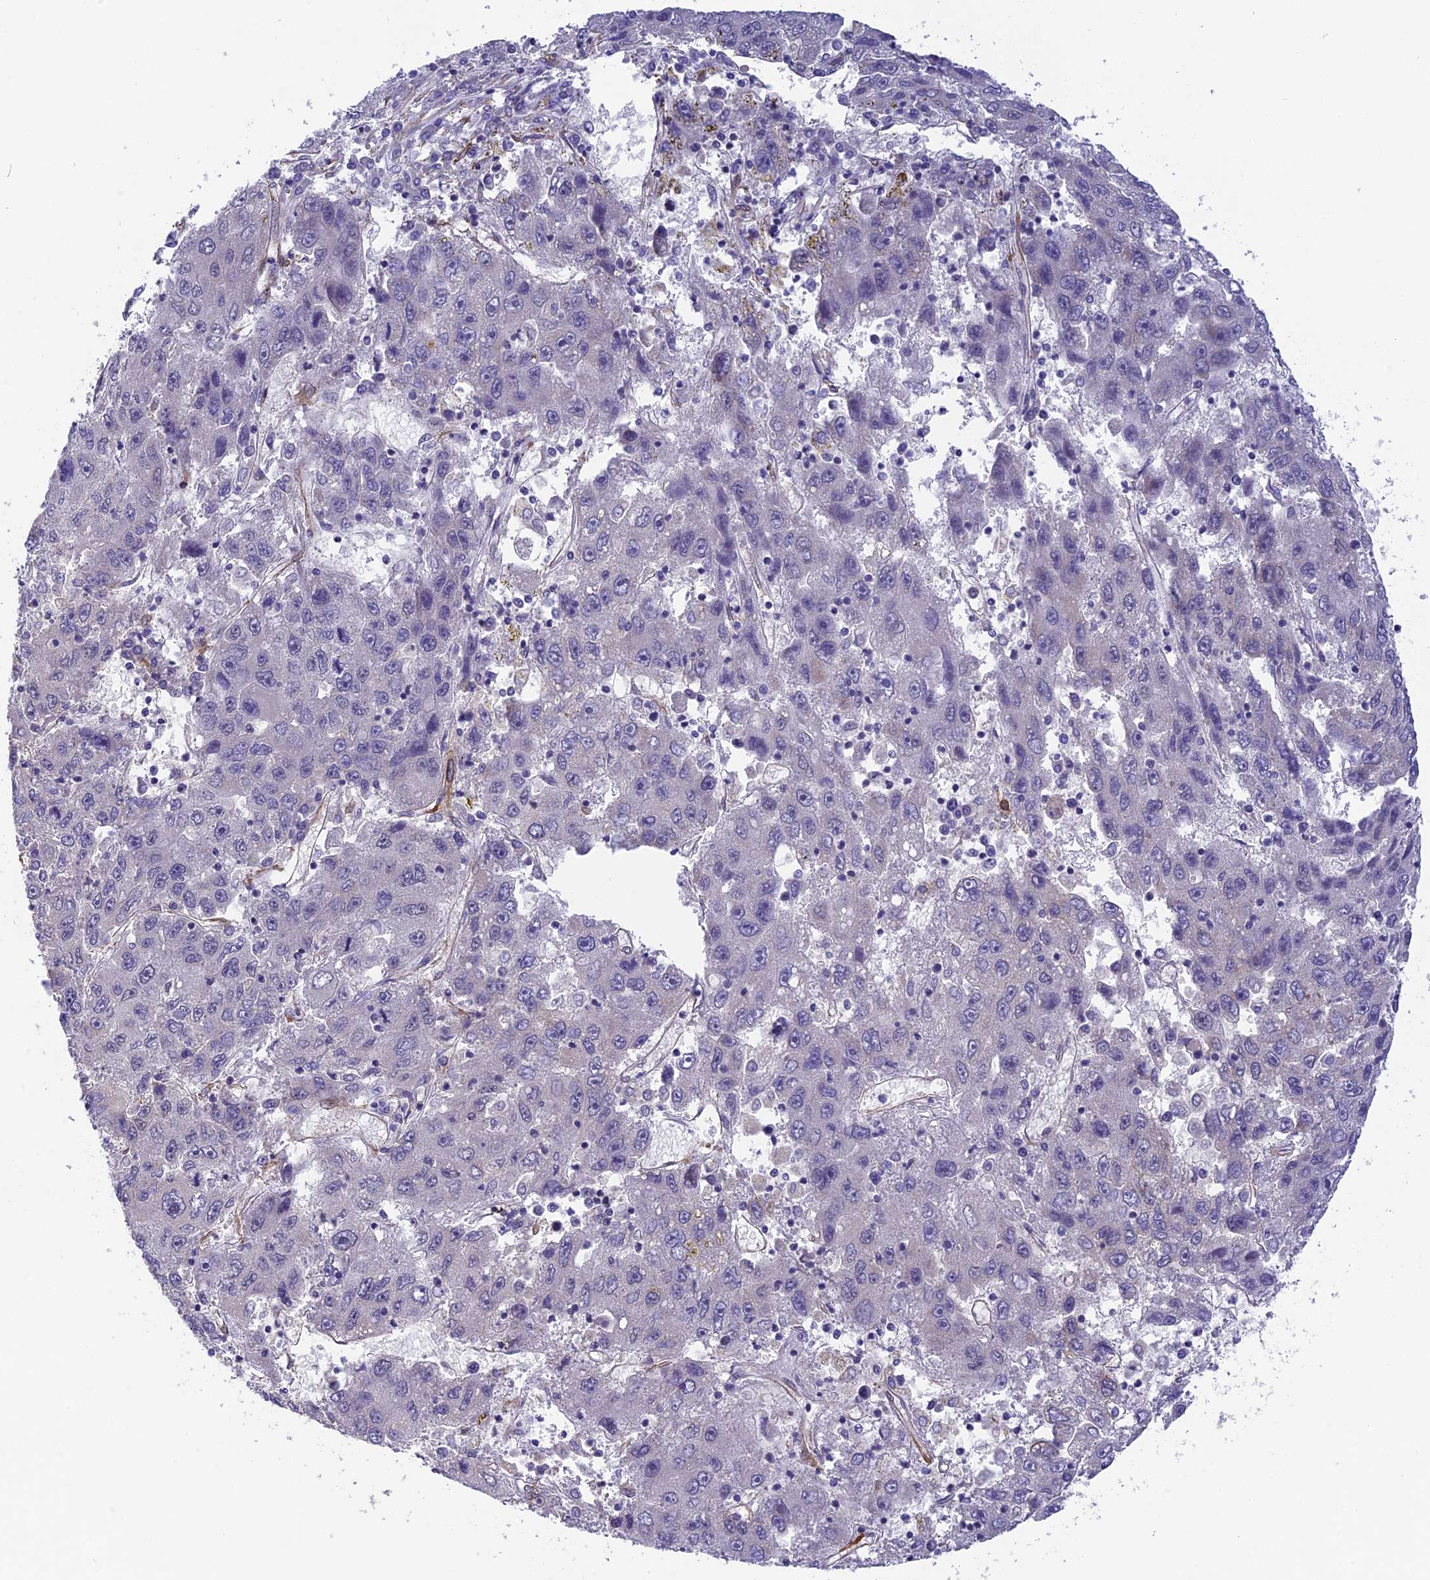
{"staining": {"intensity": "negative", "quantity": "none", "location": "none"}, "tissue": "liver cancer", "cell_type": "Tumor cells", "image_type": "cancer", "snomed": [{"axis": "morphology", "description": "Carcinoma, Hepatocellular, NOS"}, {"axis": "topography", "description": "Liver"}], "caption": "An immunohistochemistry photomicrograph of hepatocellular carcinoma (liver) is shown. There is no staining in tumor cells of hepatocellular carcinoma (liver).", "gene": "TNS1", "patient": {"sex": "male", "age": 49}}